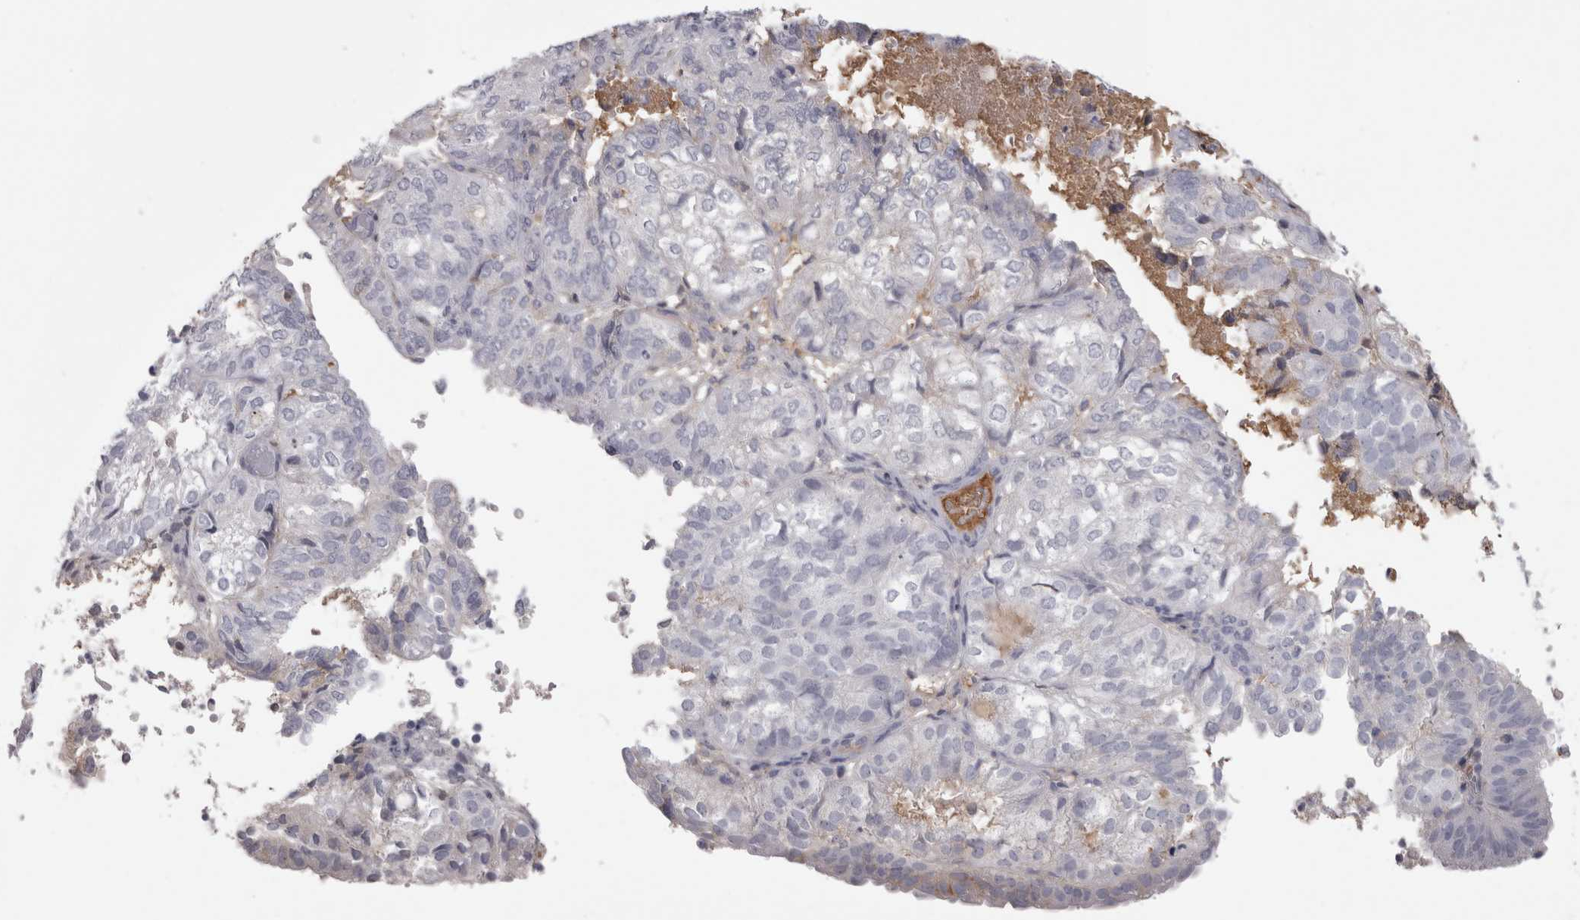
{"staining": {"intensity": "negative", "quantity": "none", "location": "none"}, "tissue": "endometrial cancer", "cell_type": "Tumor cells", "image_type": "cancer", "snomed": [{"axis": "morphology", "description": "Adenocarcinoma, NOS"}, {"axis": "topography", "description": "Uterus"}], "caption": "Tumor cells are negative for brown protein staining in endometrial cancer.", "gene": "SAA4", "patient": {"sex": "female", "age": 60}}